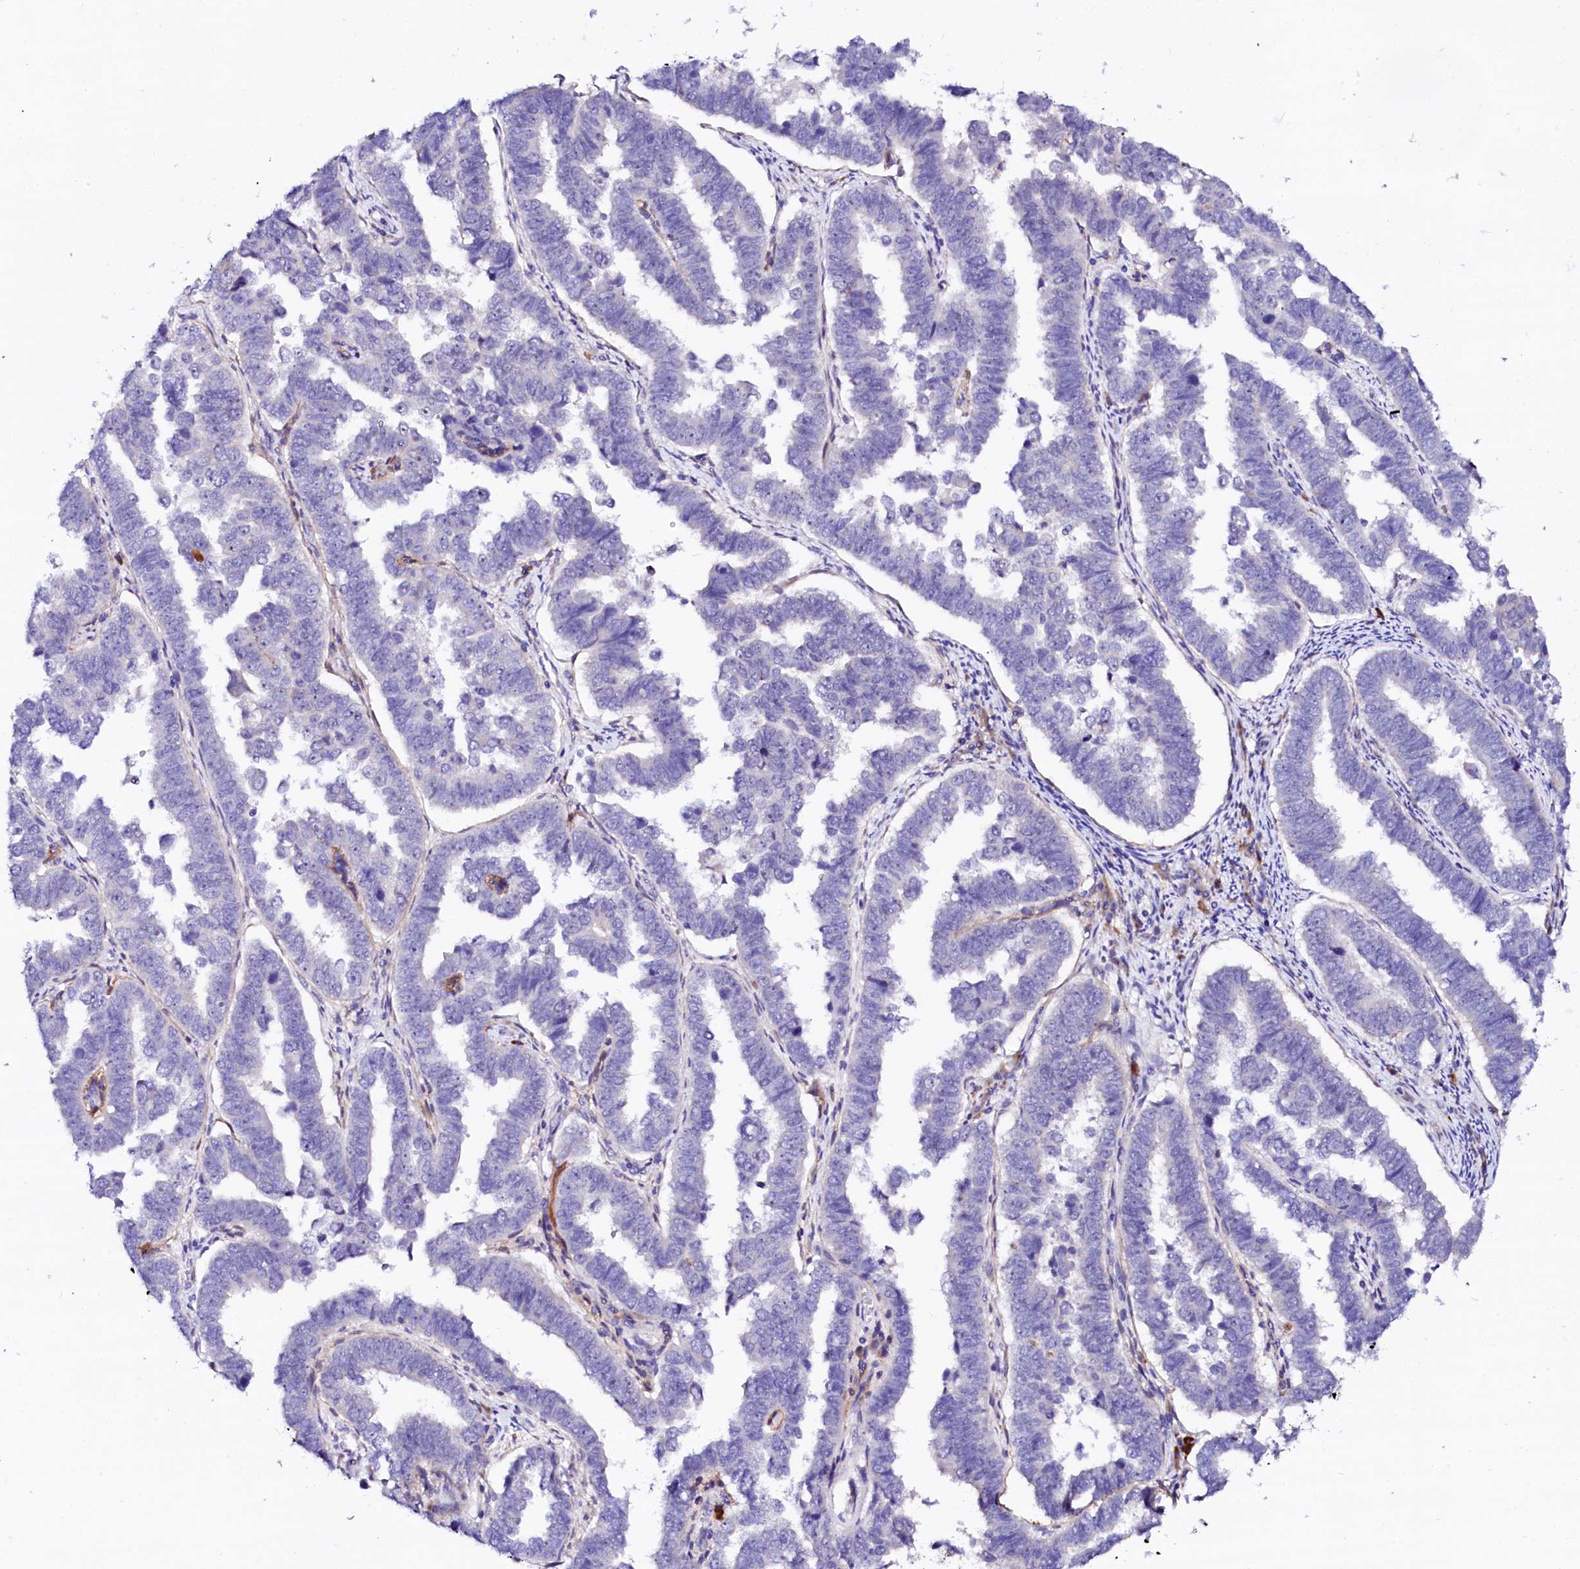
{"staining": {"intensity": "negative", "quantity": "none", "location": "none"}, "tissue": "endometrial cancer", "cell_type": "Tumor cells", "image_type": "cancer", "snomed": [{"axis": "morphology", "description": "Adenocarcinoma, NOS"}, {"axis": "topography", "description": "Endometrium"}], "caption": "Endometrial cancer was stained to show a protein in brown. There is no significant expression in tumor cells.", "gene": "BTBD16", "patient": {"sex": "female", "age": 75}}